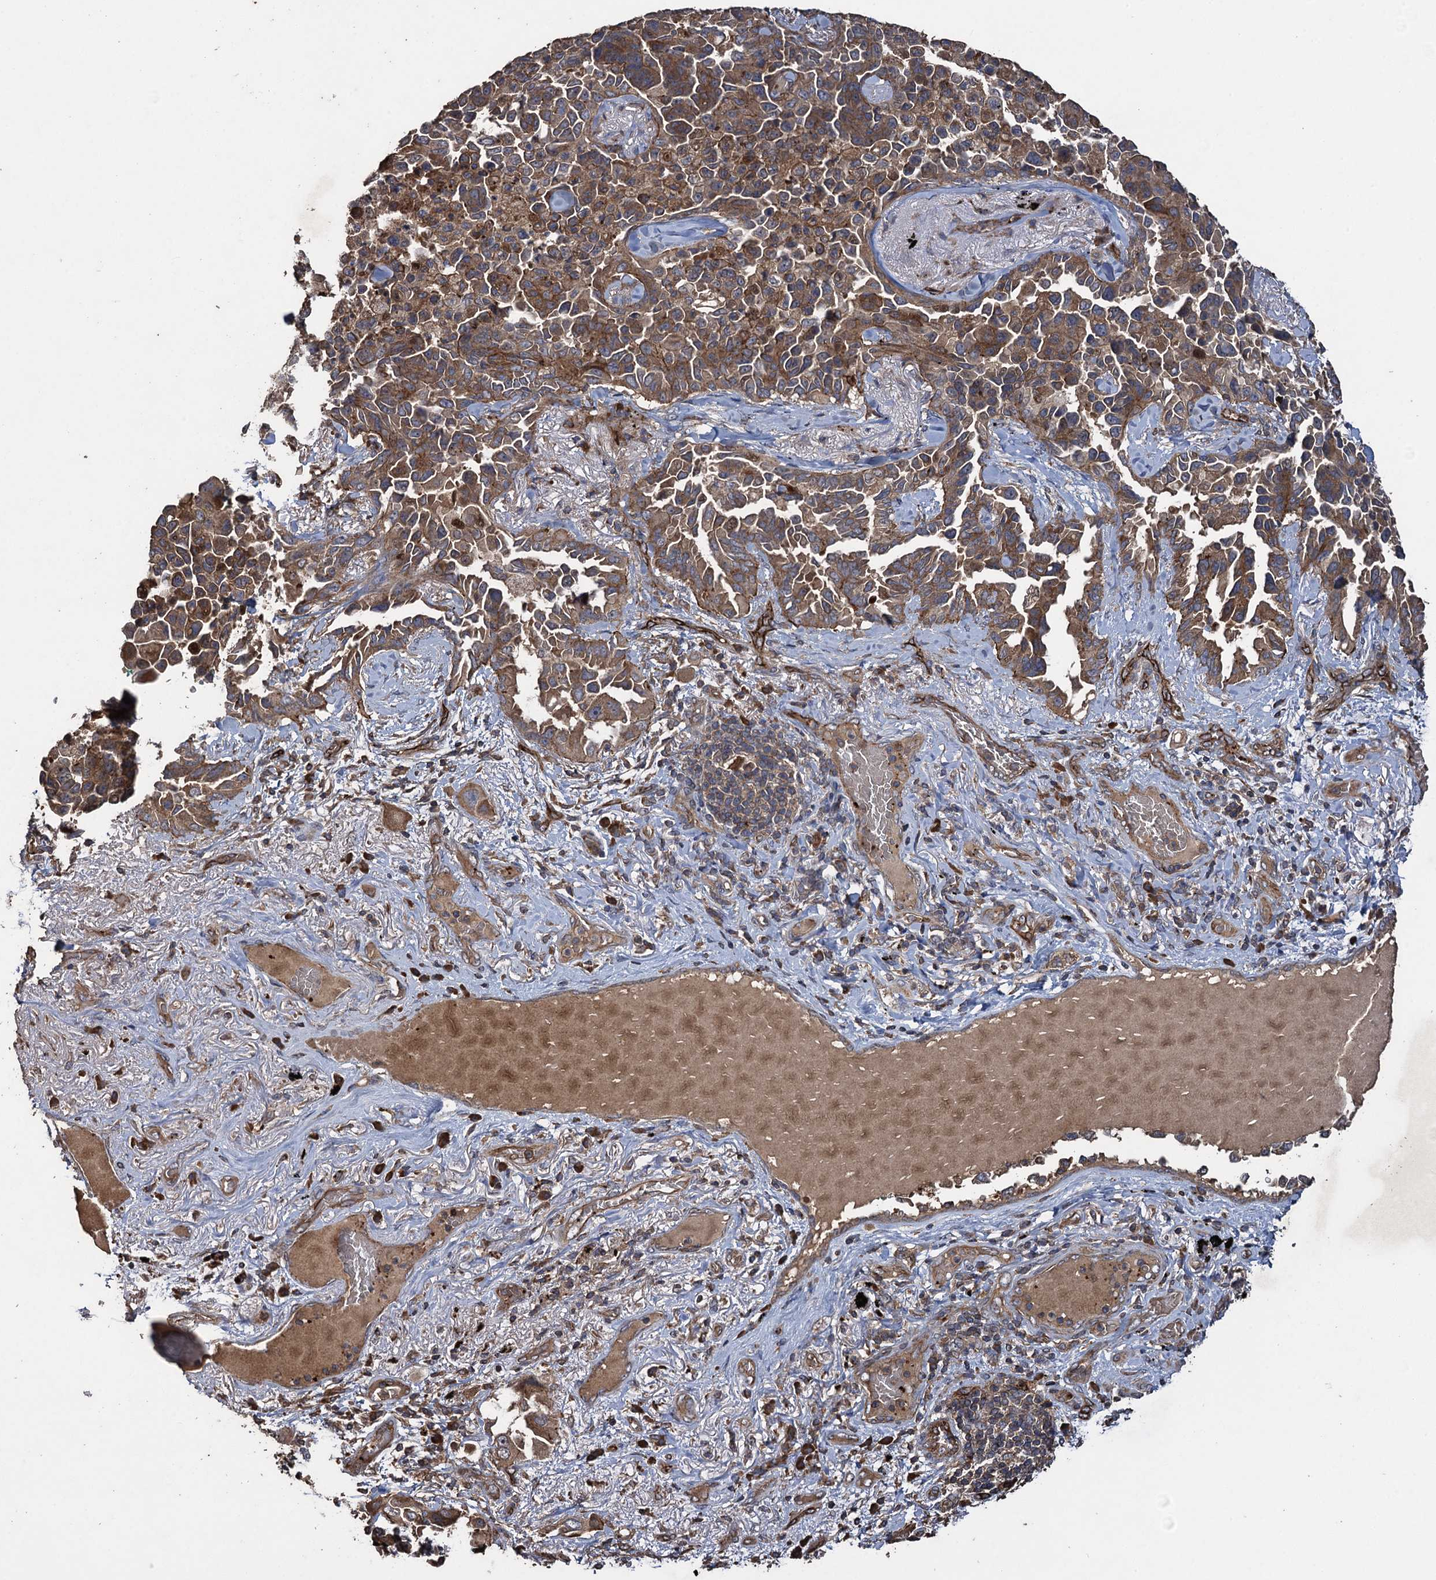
{"staining": {"intensity": "moderate", "quantity": ">75%", "location": "cytoplasmic/membranous"}, "tissue": "lung cancer", "cell_type": "Tumor cells", "image_type": "cancer", "snomed": [{"axis": "morphology", "description": "Adenocarcinoma, NOS"}, {"axis": "topography", "description": "Lung"}], "caption": "Protein expression analysis of lung adenocarcinoma displays moderate cytoplasmic/membranous positivity in about >75% of tumor cells.", "gene": "TXNDC11", "patient": {"sex": "female", "age": 67}}